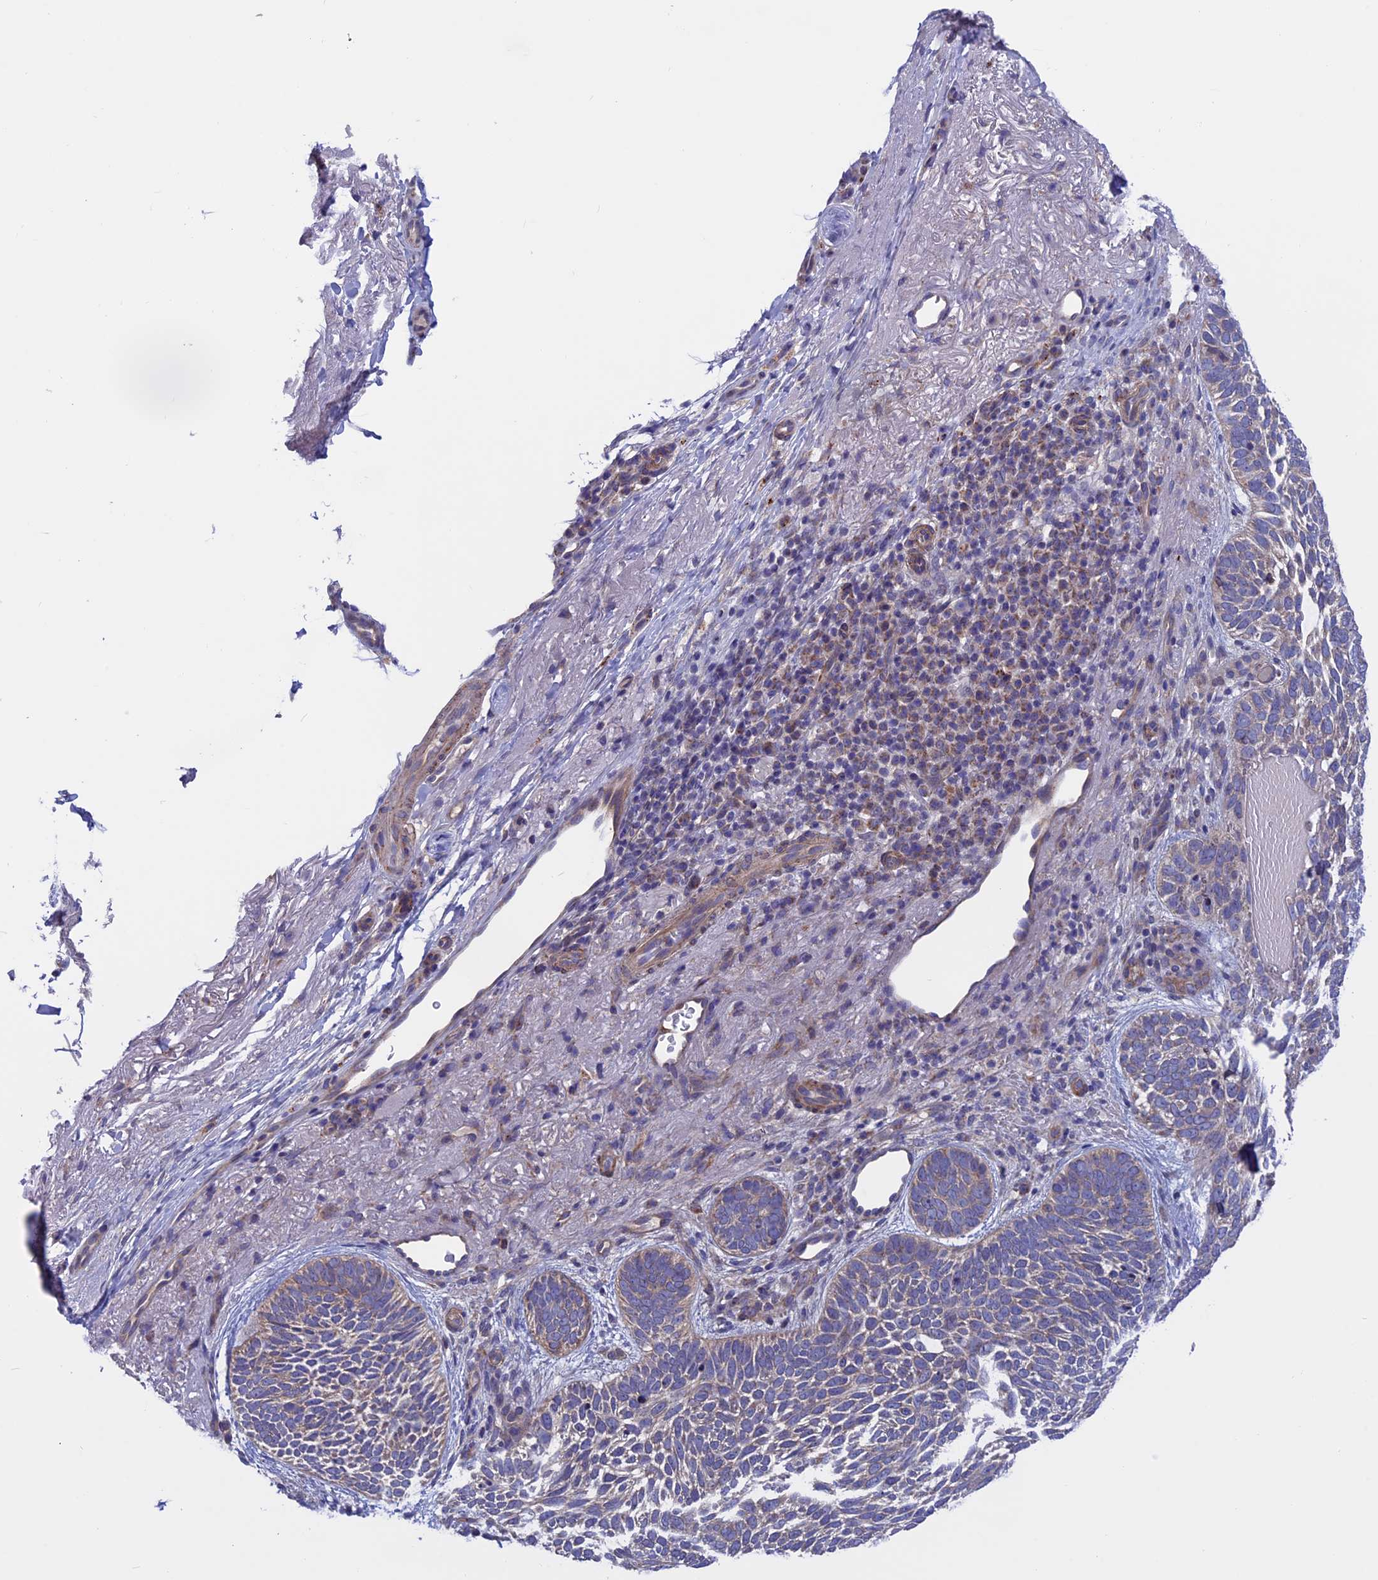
{"staining": {"intensity": "weak", "quantity": "<25%", "location": "cytoplasmic/membranous"}, "tissue": "skin cancer", "cell_type": "Tumor cells", "image_type": "cancer", "snomed": [{"axis": "morphology", "description": "Basal cell carcinoma"}, {"axis": "topography", "description": "Skin"}], "caption": "A histopathology image of human skin cancer (basal cell carcinoma) is negative for staining in tumor cells.", "gene": "ETFDH", "patient": {"sex": "female", "age": 85}}